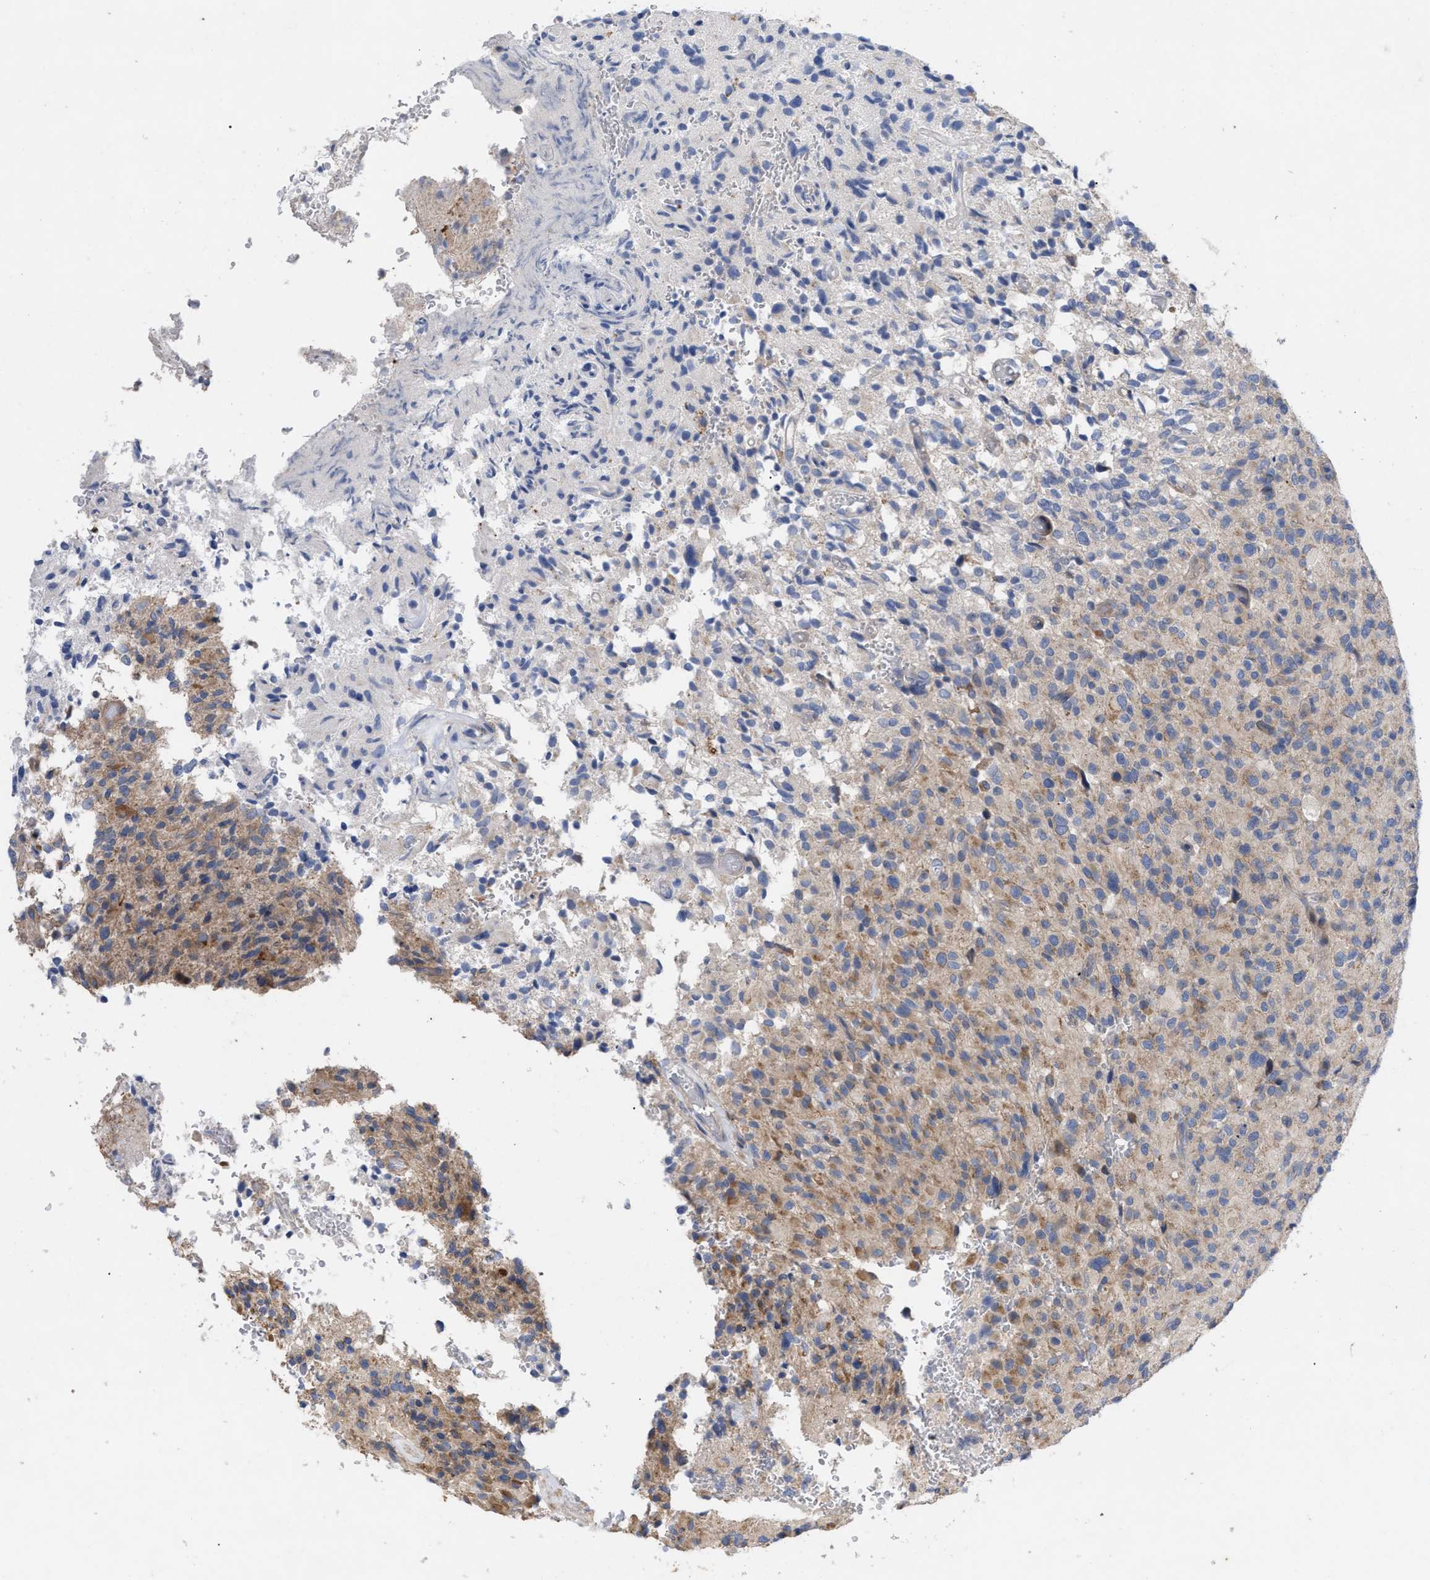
{"staining": {"intensity": "moderate", "quantity": "<25%", "location": "cytoplasmic/membranous"}, "tissue": "glioma", "cell_type": "Tumor cells", "image_type": "cancer", "snomed": [{"axis": "morphology", "description": "Glioma, malignant, High grade"}, {"axis": "topography", "description": "Brain"}], "caption": "Immunohistochemical staining of human malignant high-grade glioma reveals moderate cytoplasmic/membranous protein staining in approximately <25% of tumor cells.", "gene": "VIP", "patient": {"sex": "male", "age": 71}}